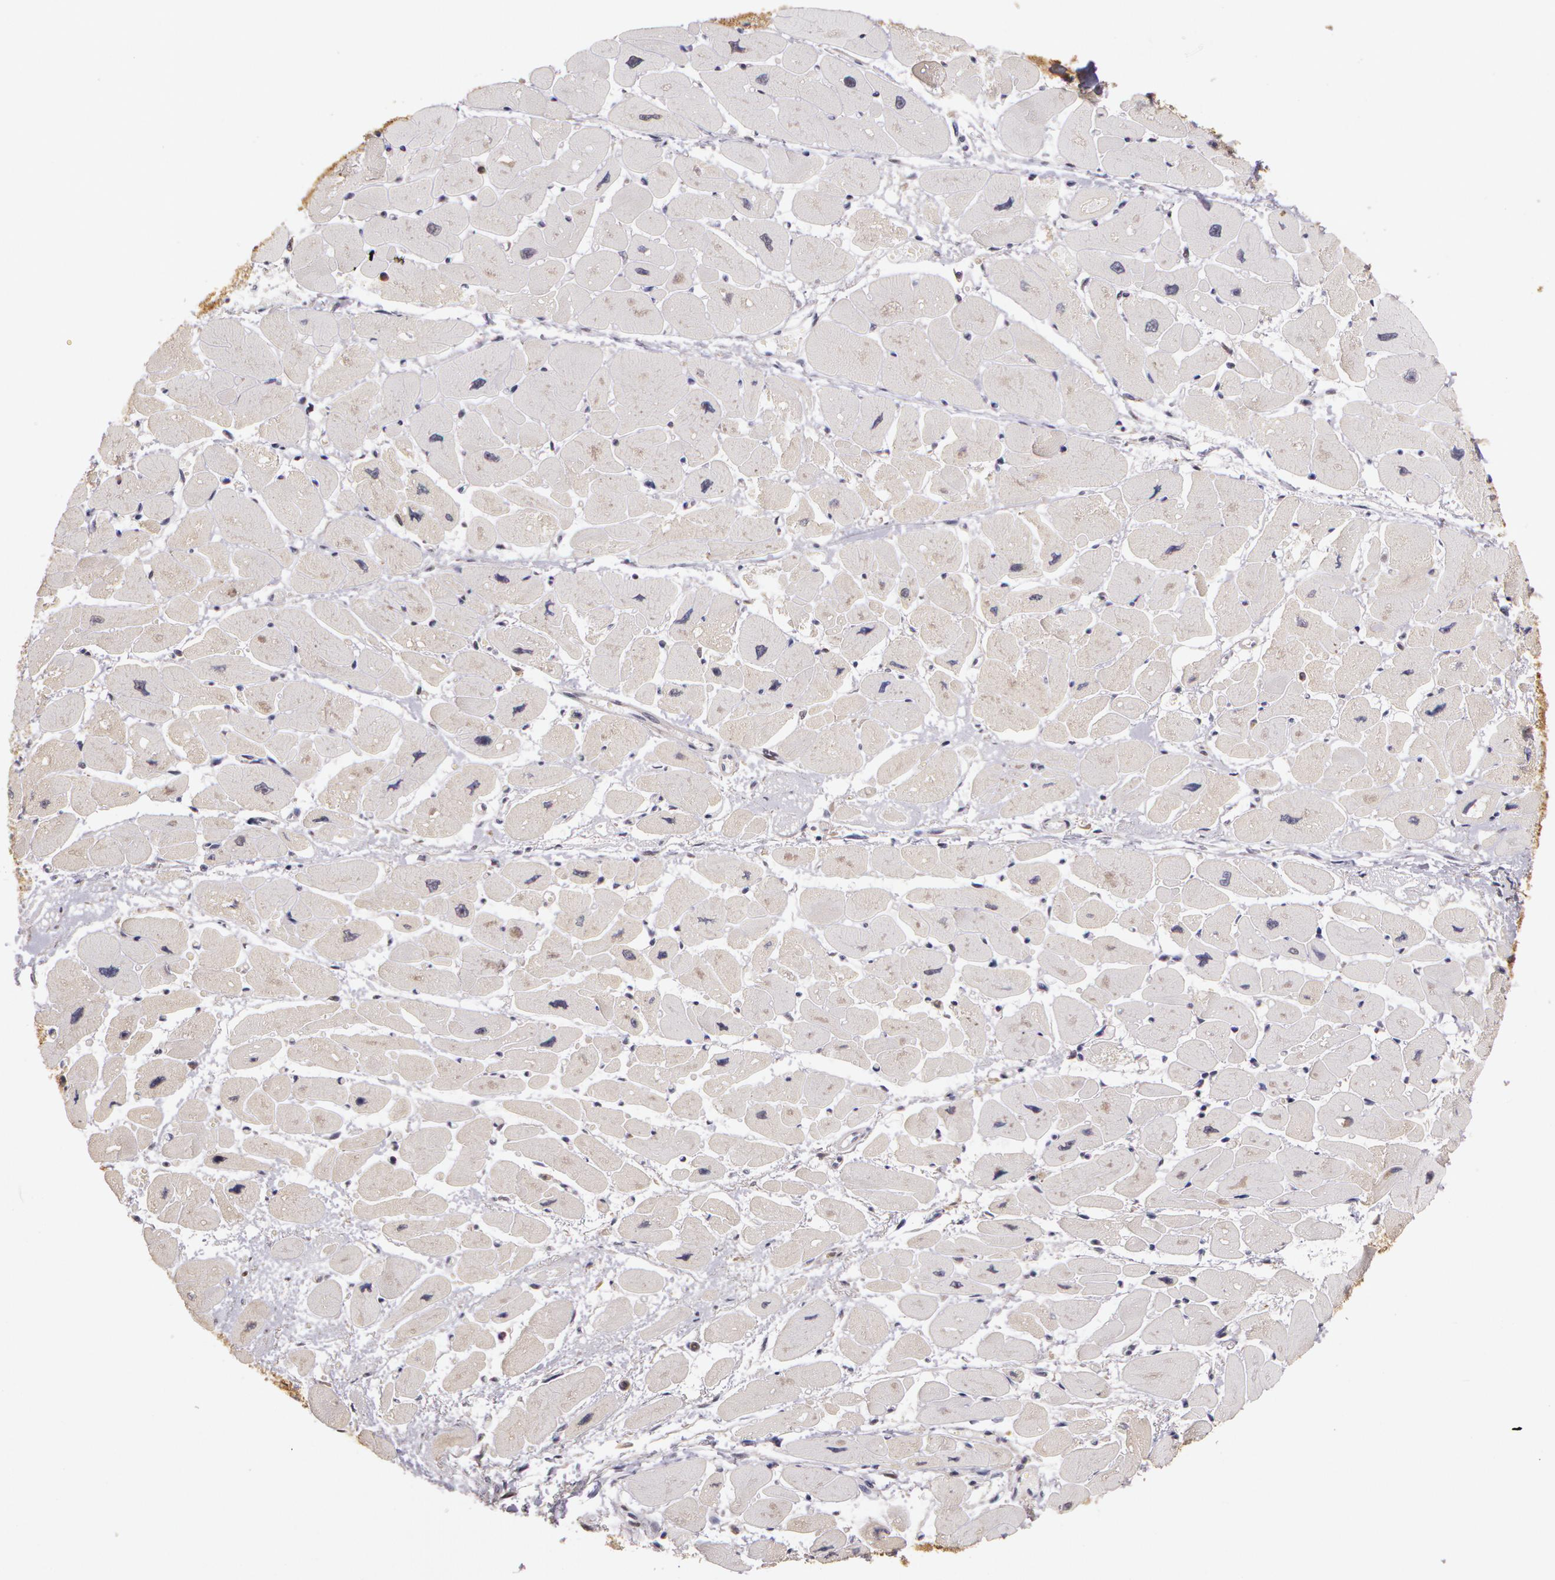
{"staining": {"intensity": "negative", "quantity": "none", "location": "none"}, "tissue": "heart muscle", "cell_type": "Cardiomyocytes", "image_type": "normal", "snomed": [{"axis": "morphology", "description": "Normal tissue, NOS"}, {"axis": "topography", "description": "Heart"}], "caption": "High power microscopy image of an IHC photomicrograph of normal heart muscle, revealing no significant staining in cardiomyocytes. (DAB immunohistochemistry with hematoxylin counter stain).", "gene": "AHSA1", "patient": {"sex": "female", "age": 54}}